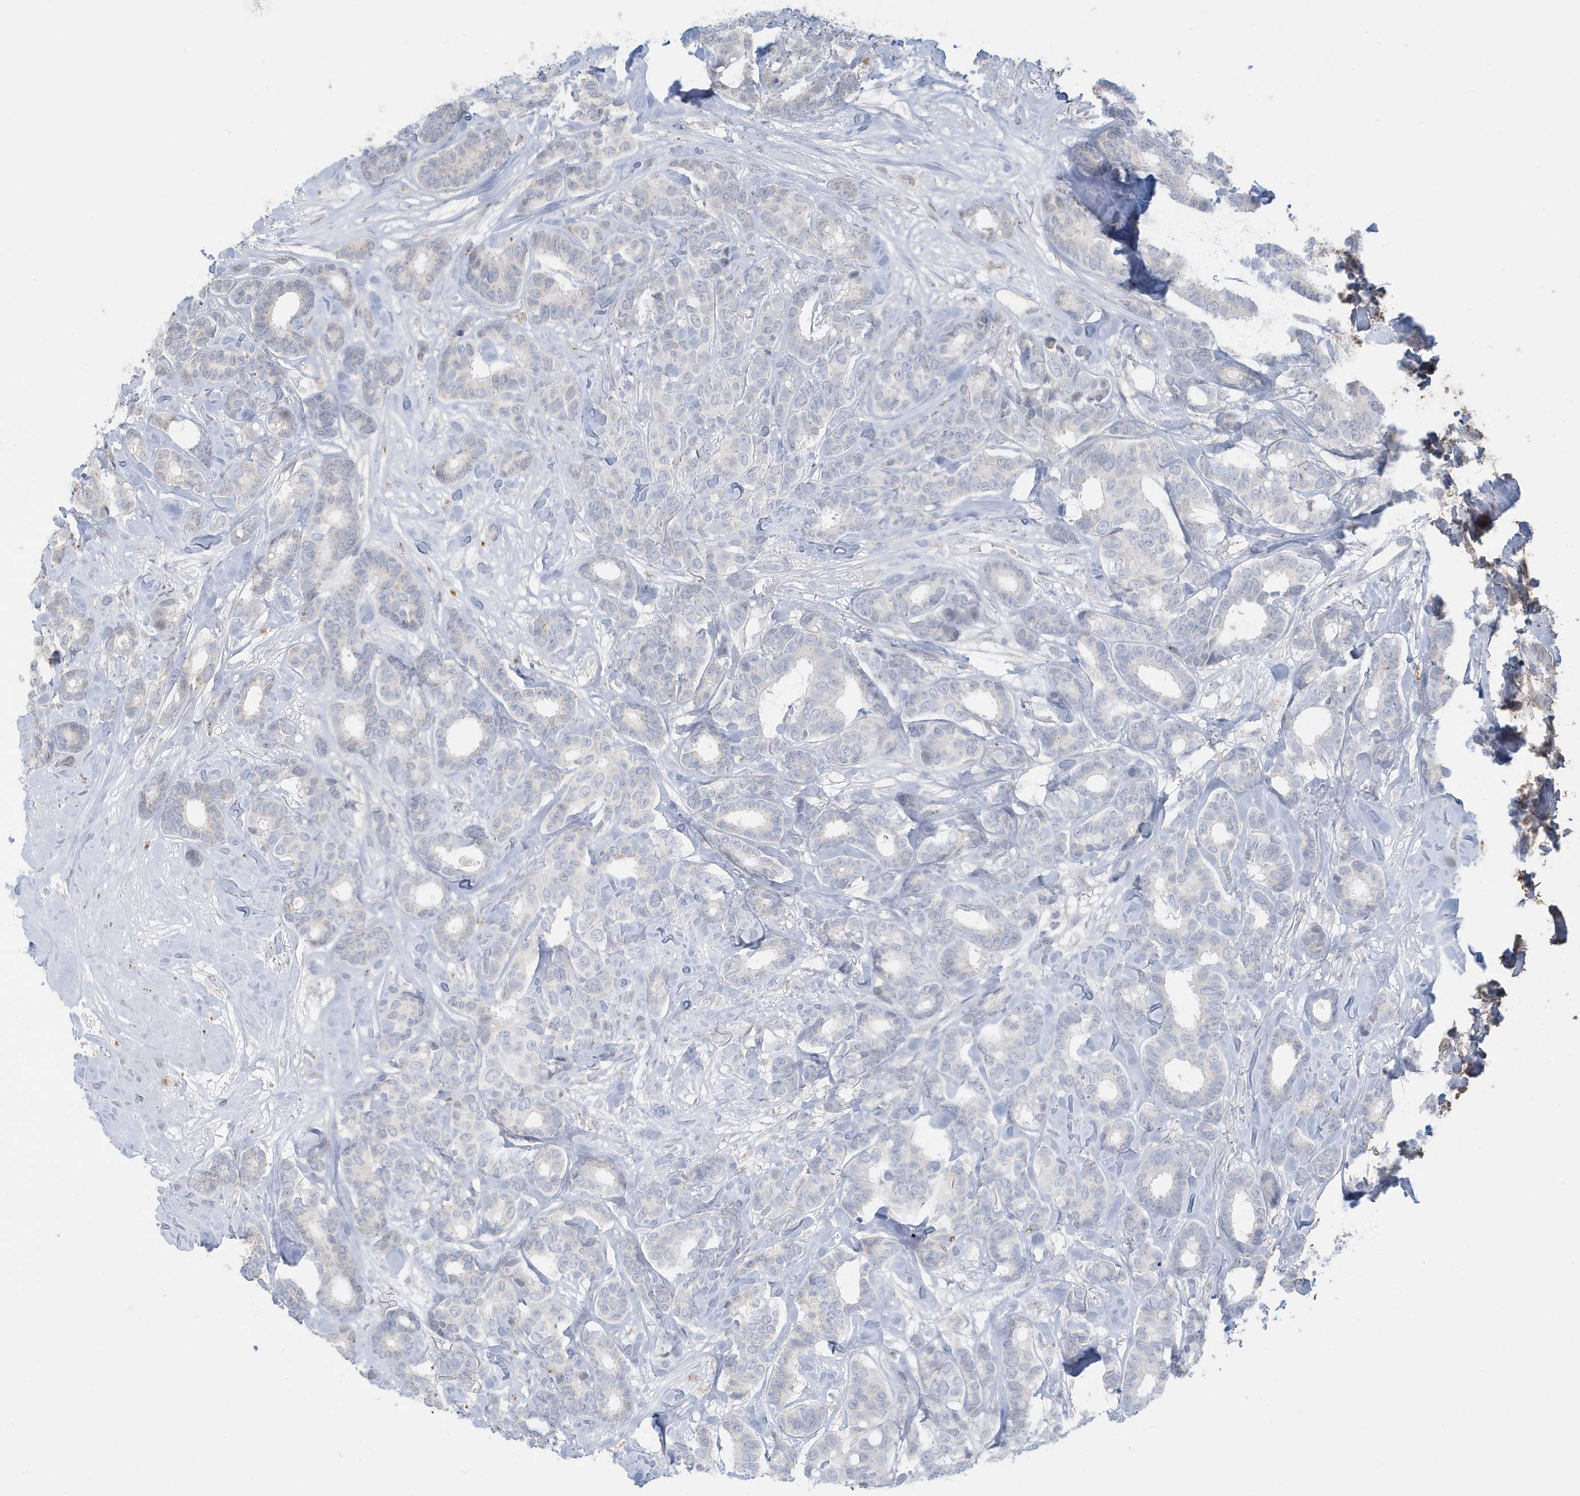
{"staining": {"intensity": "negative", "quantity": "none", "location": "none"}, "tissue": "breast cancer", "cell_type": "Tumor cells", "image_type": "cancer", "snomed": [{"axis": "morphology", "description": "Duct carcinoma"}, {"axis": "topography", "description": "Breast"}], "caption": "Immunohistochemistry of human breast invasive ductal carcinoma displays no staining in tumor cells.", "gene": "FNDC1", "patient": {"sex": "female", "age": 87}}